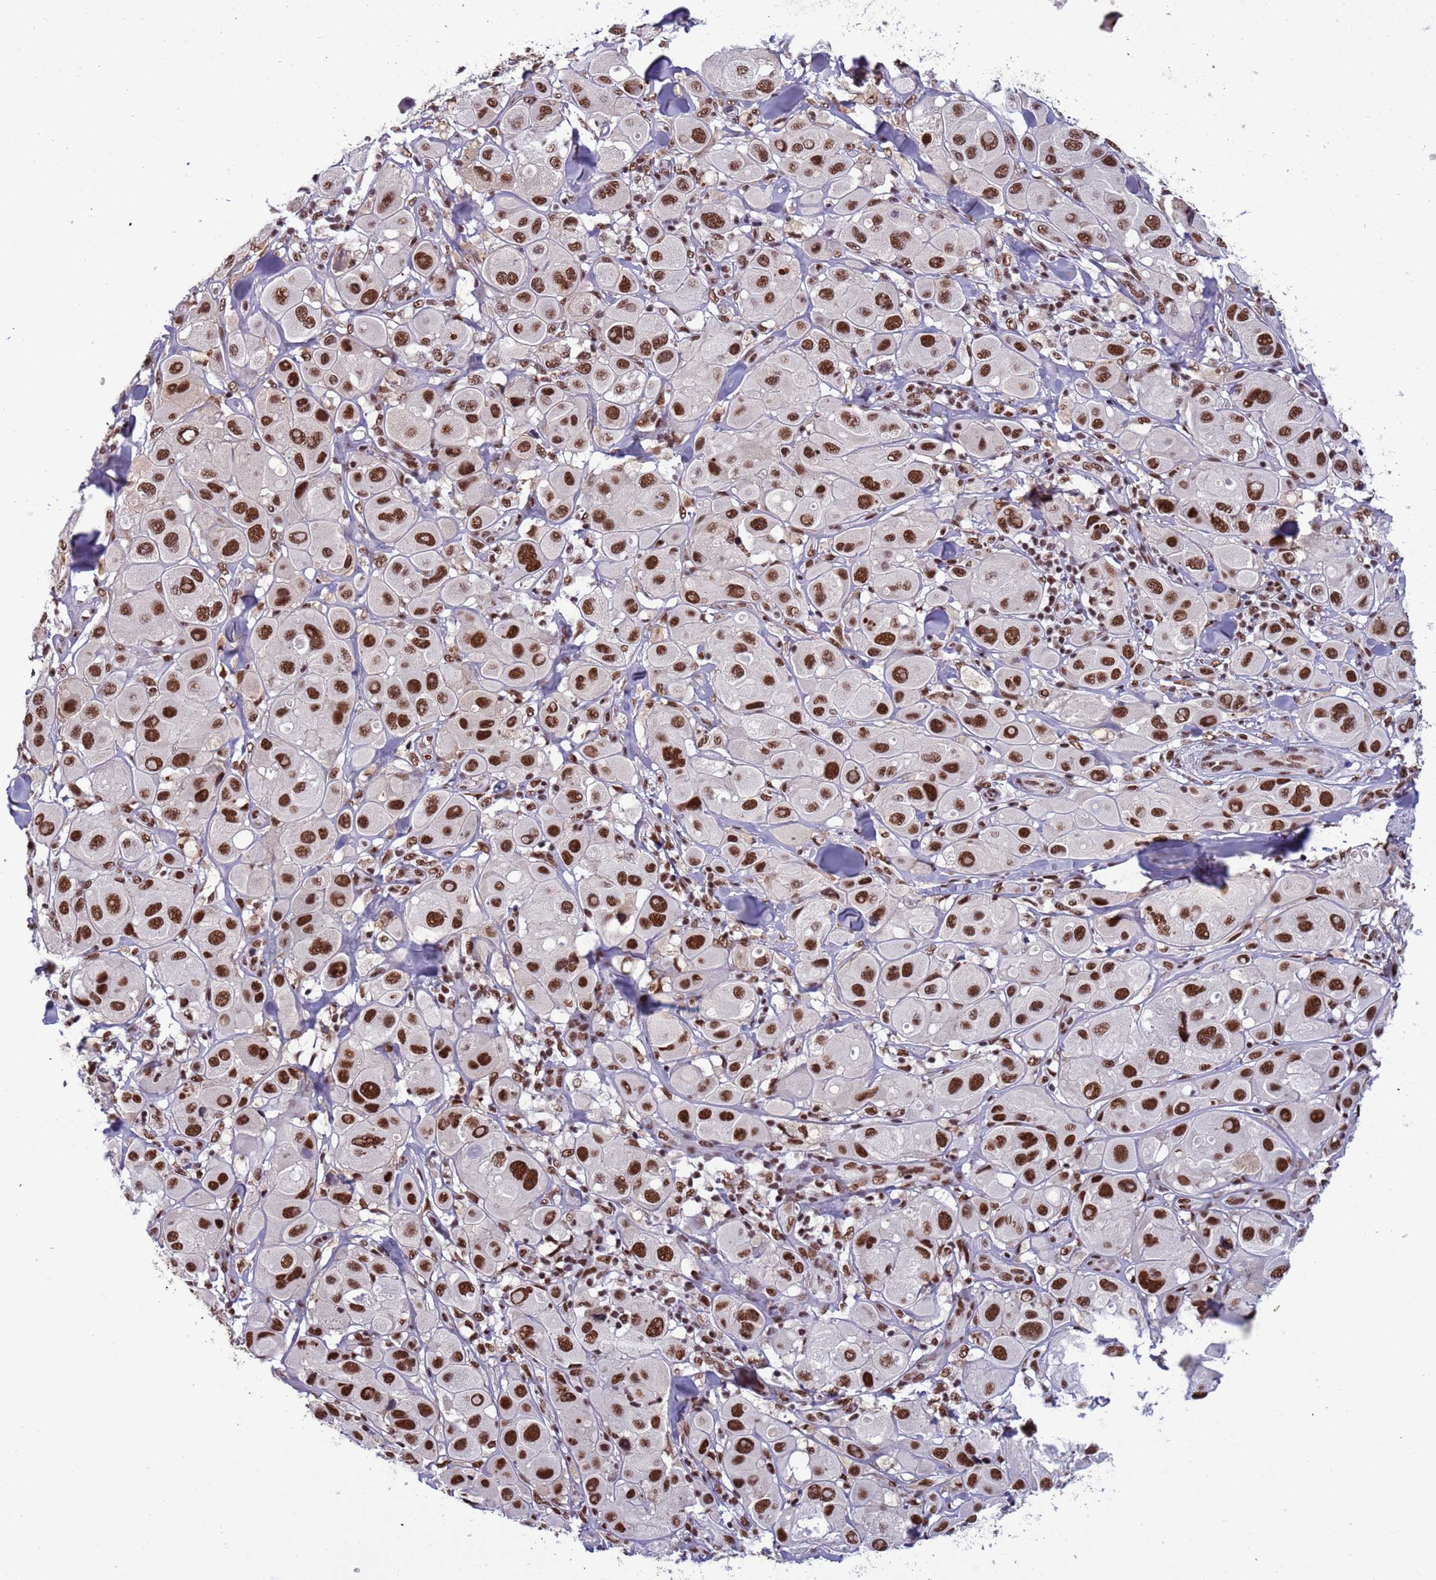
{"staining": {"intensity": "strong", "quantity": ">75%", "location": "nuclear"}, "tissue": "melanoma", "cell_type": "Tumor cells", "image_type": "cancer", "snomed": [{"axis": "morphology", "description": "Malignant melanoma, Metastatic site"}, {"axis": "topography", "description": "Skin"}], "caption": "Protein expression analysis of human melanoma reveals strong nuclear expression in approximately >75% of tumor cells.", "gene": "SRRT", "patient": {"sex": "male", "age": 41}}